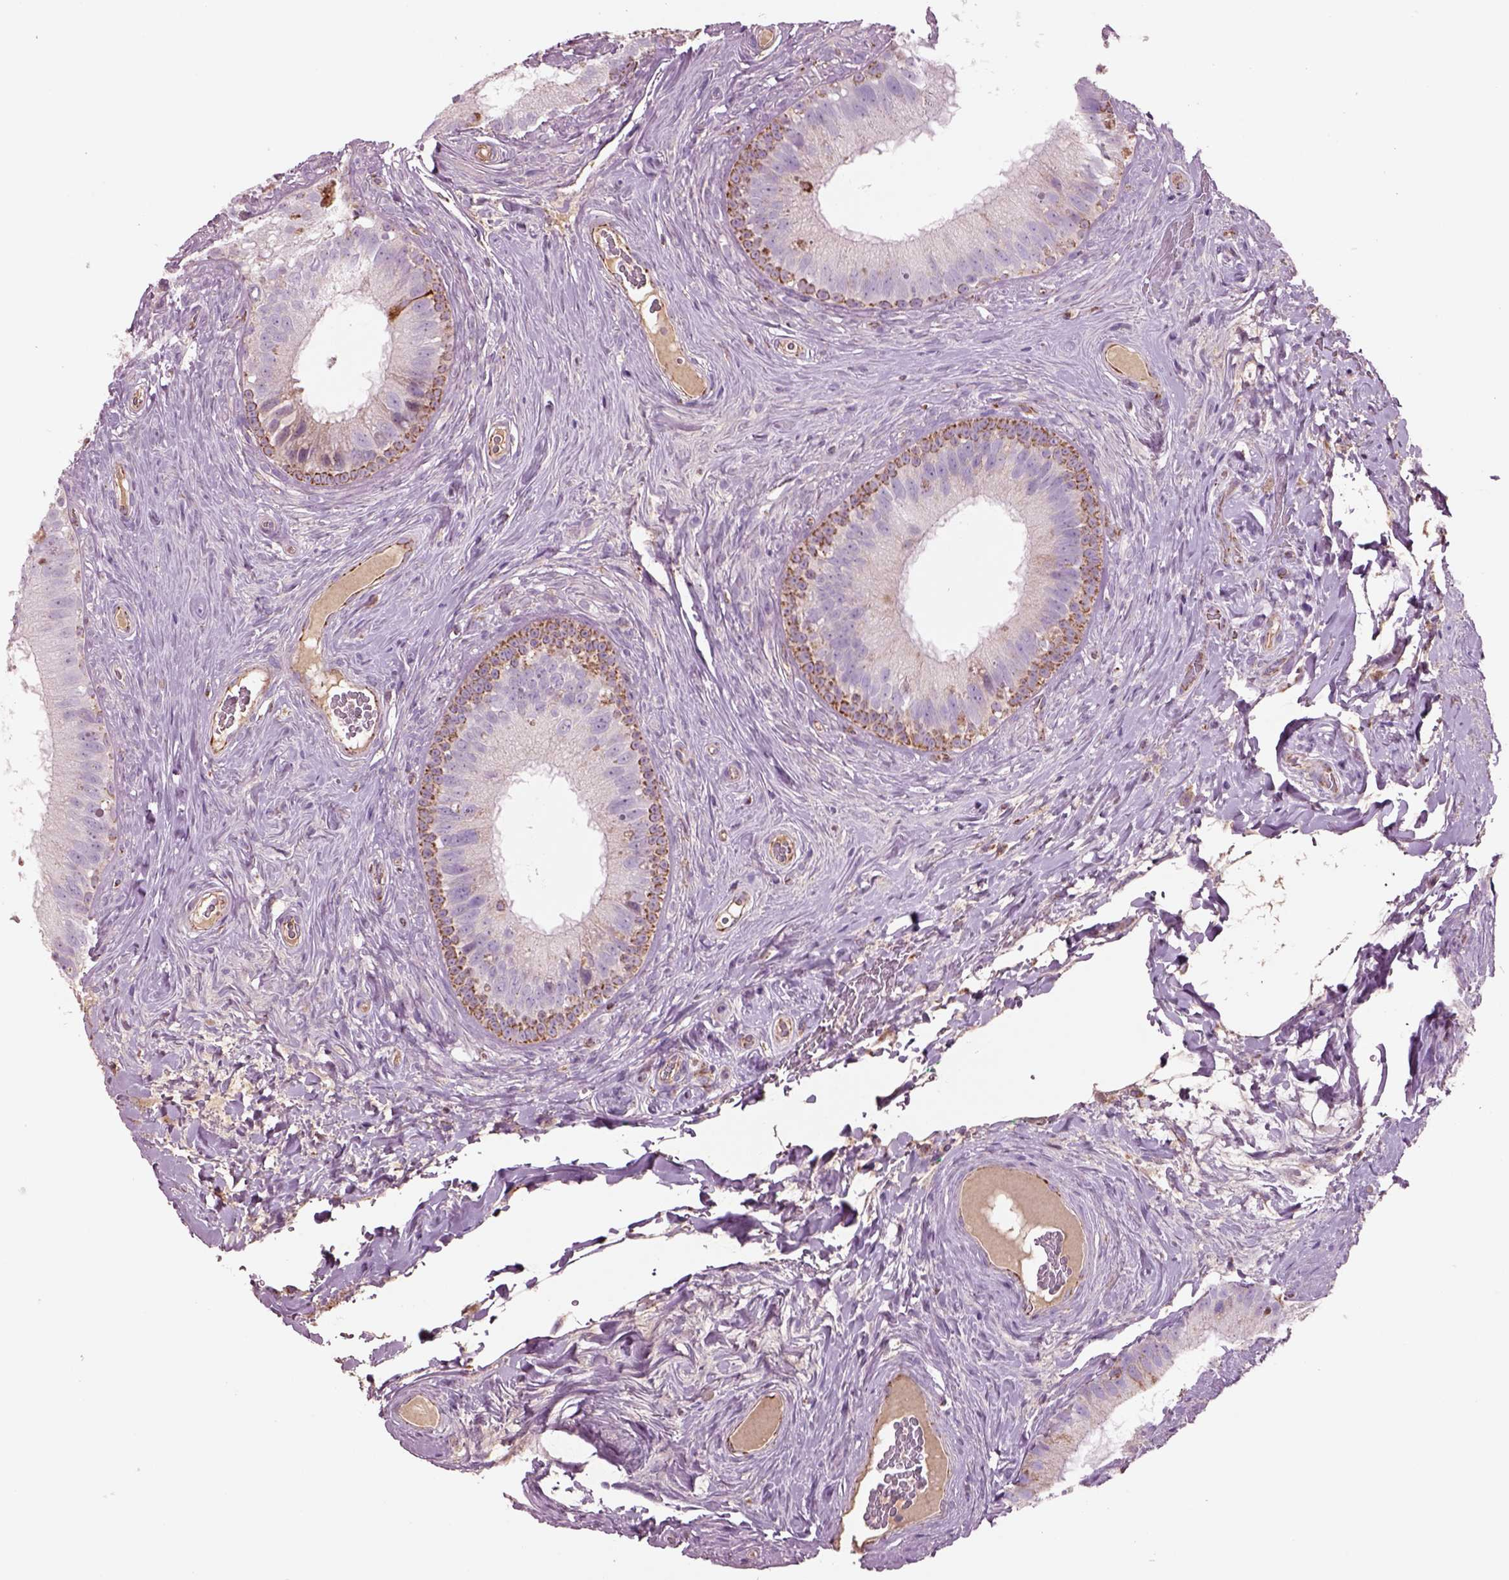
{"staining": {"intensity": "strong", "quantity": "25%-75%", "location": "cytoplasmic/membranous"}, "tissue": "epididymis", "cell_type": "Glandular cells", "image_type": "normal", "snomed": [{"axis": "morphology", "description": "Normal tissue, NOS"}, {"axis": "topography", "description": "Epididymis"}], "caption": "Strong cytoplasmic/membranous positivity for a protein is appreciated in about 25%-75% of glandular cells of benign epididymis using immunohistochemistry.", "gene": "SLC25A24", "patient": {"sex": "male", "age": 59}}